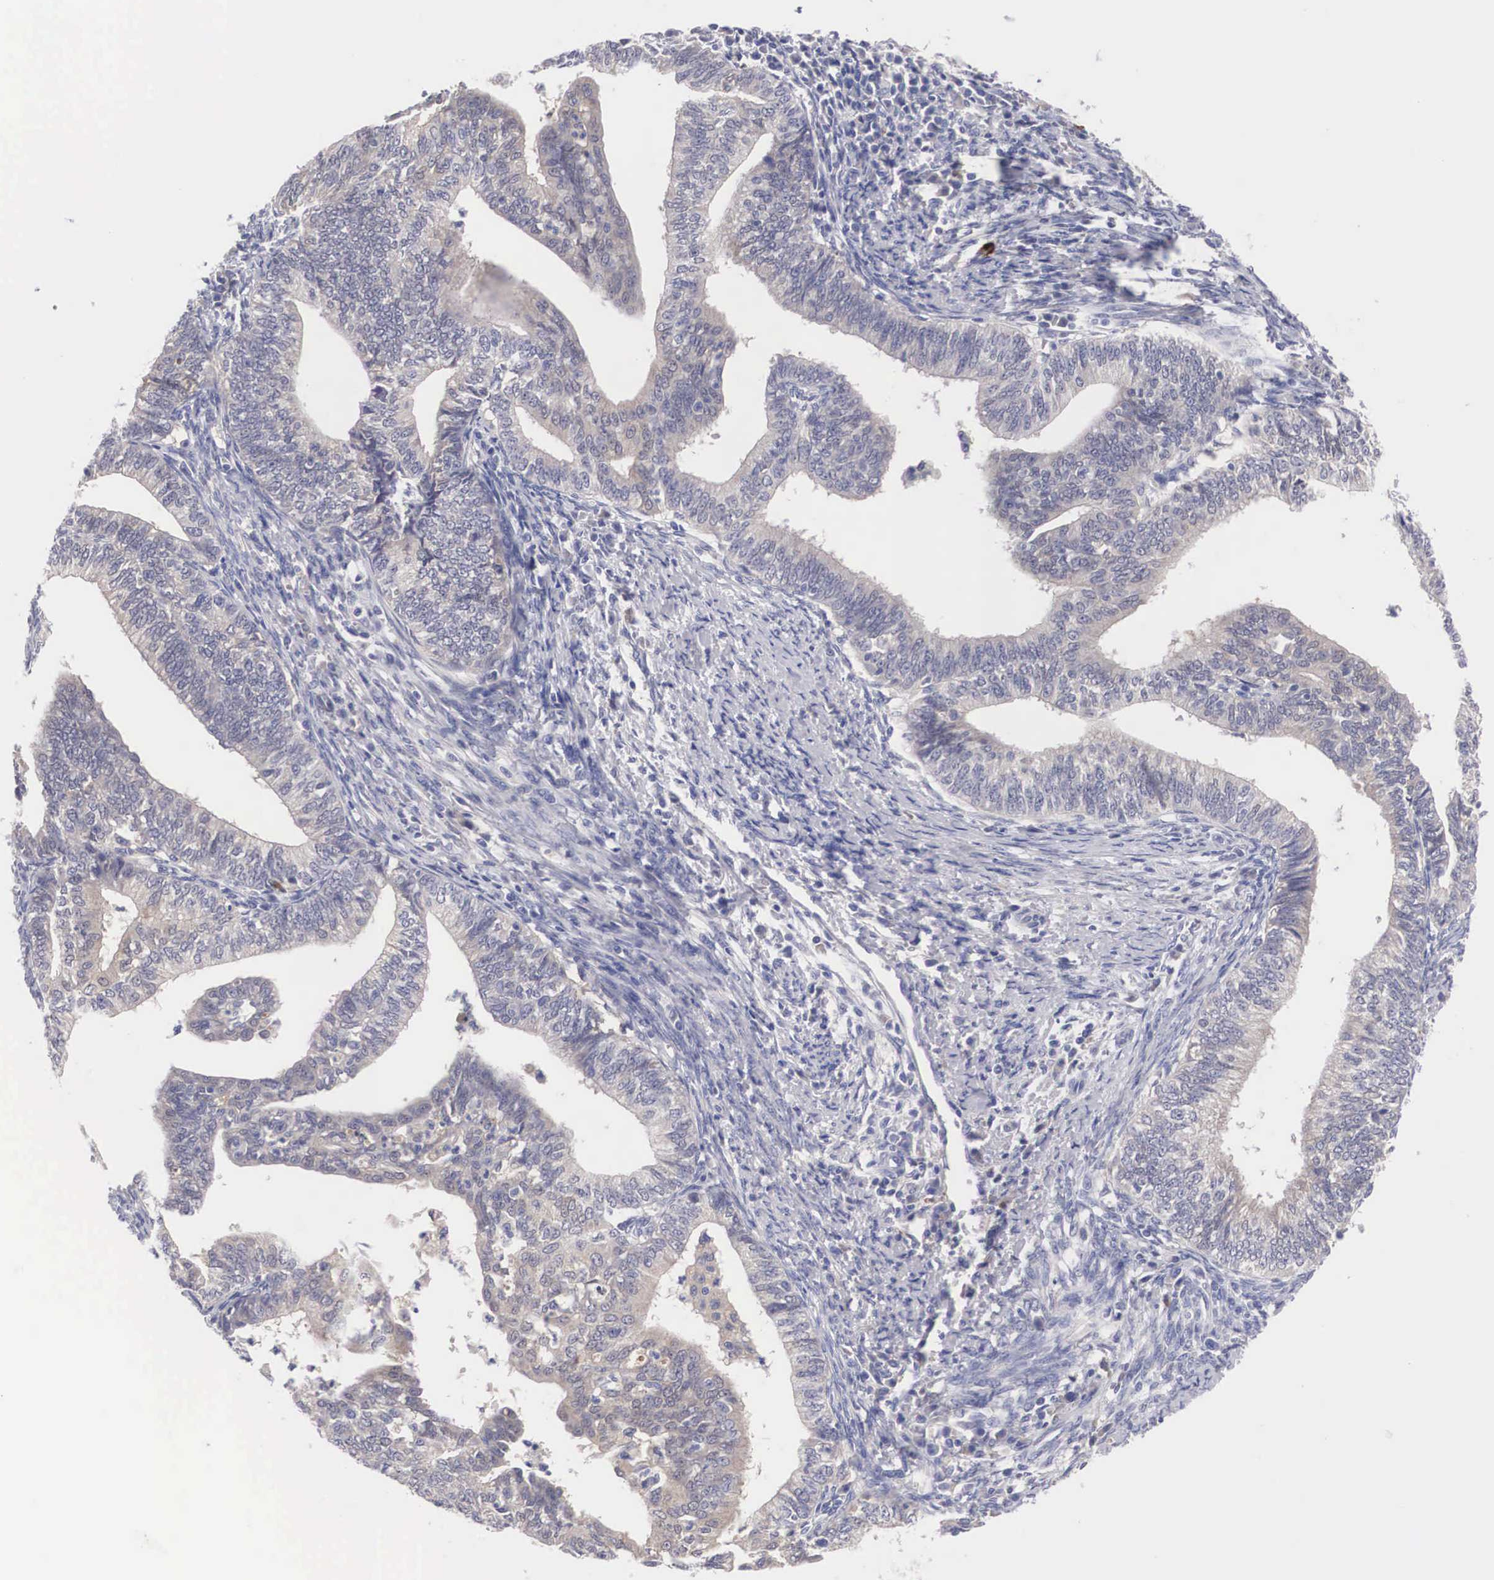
{"staining": {"intensity": "weak", "quantity": "25%-75%", "location": "cytoplasmic/membranous"}, "tissue": "endometrial cancer", "cell_type": "Tumor cells", "image_type": "cancer", "snomed": [{"axis": "morphology", "description": "Adenocarcinoma, NOS"}, {"axis": "topography", "description": "Endometrium"}], "caption": "This photomicrograph exhibits endometrial cancer stained with immunohistochemistry (IHC) to label a protein in brown. The cytoplasmic/membranous of tumor cells show weak positivity for the protein. Nuclei are counter-stained blue.", "gene": "ABHD4", "patient": {"sex": "female", "age": 66}}